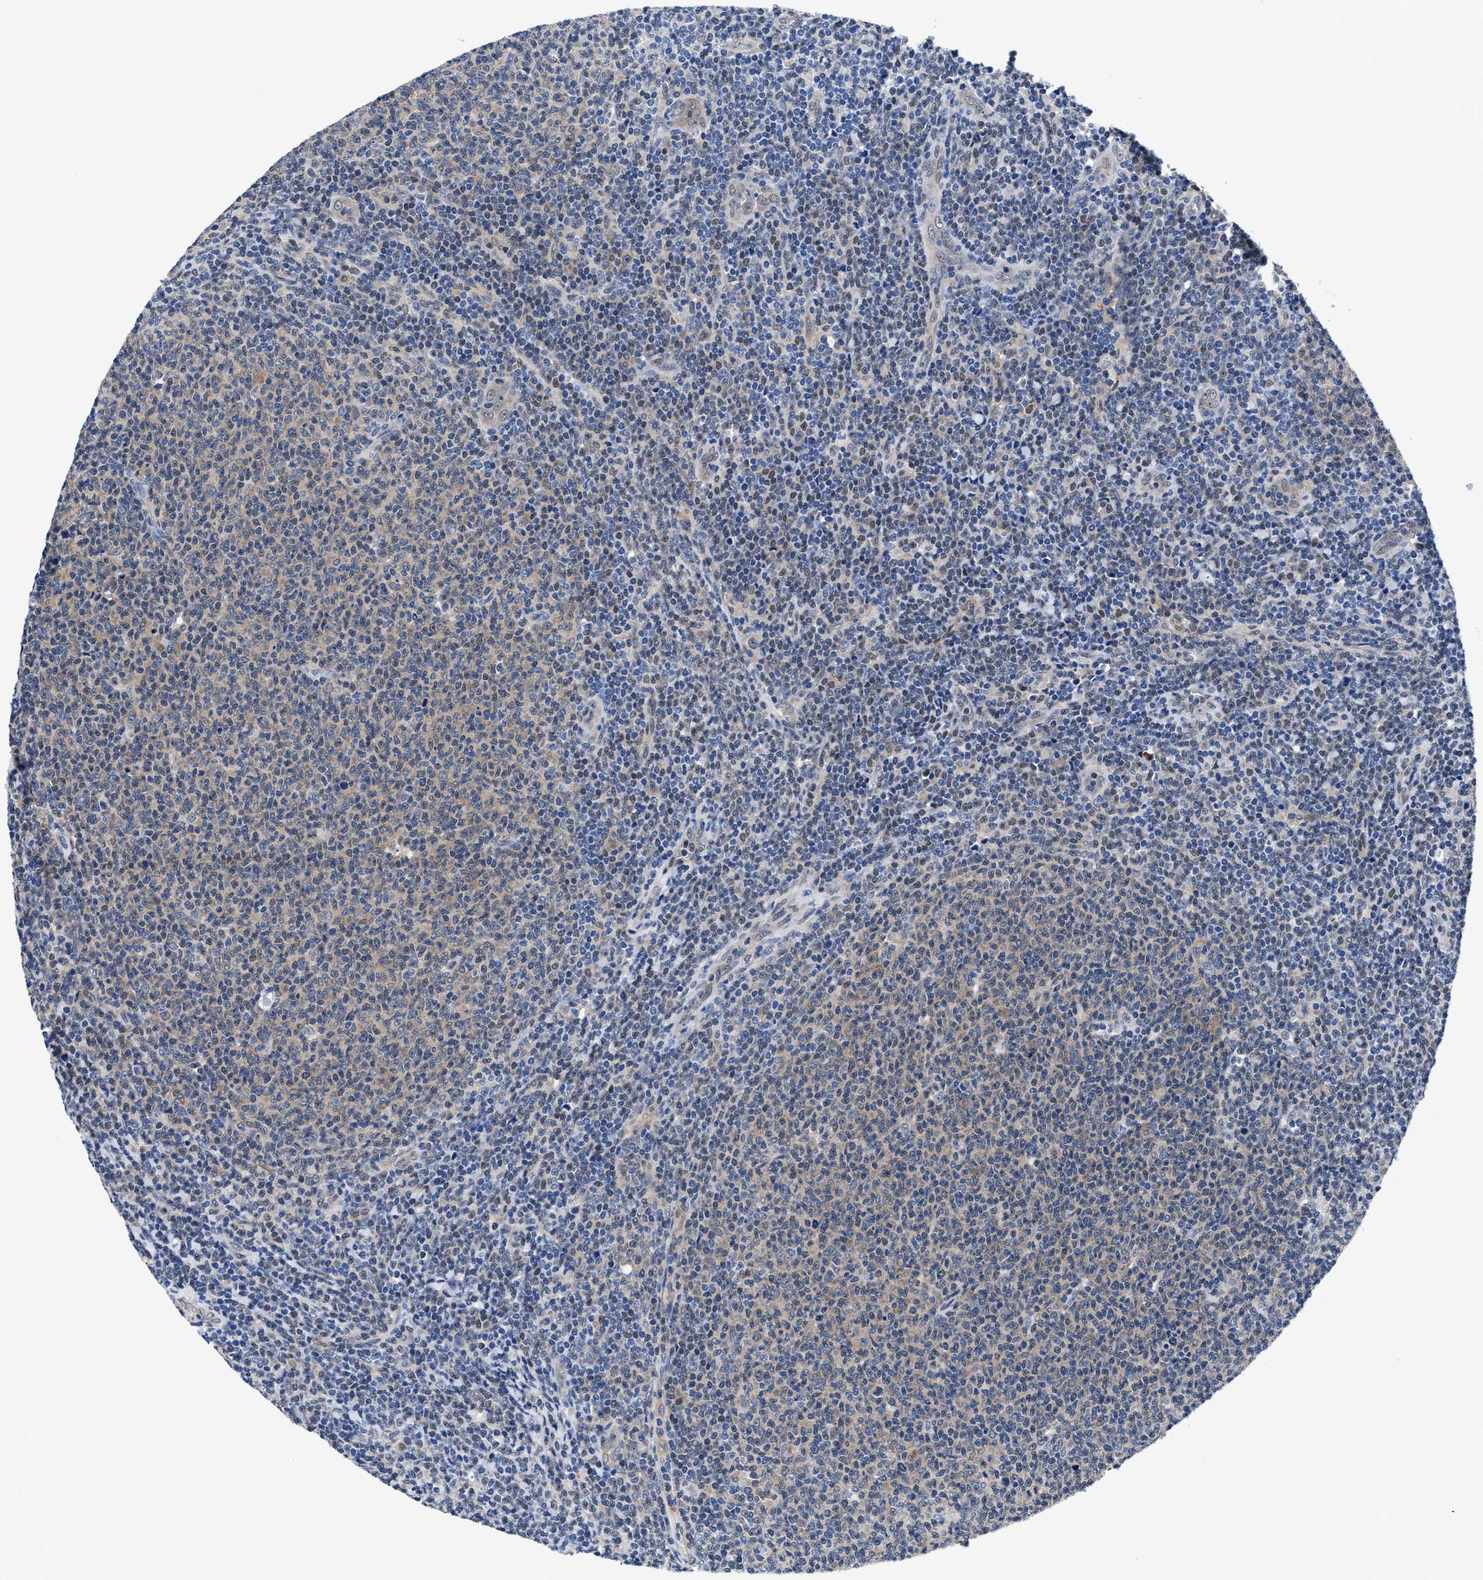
{"staining": {"intensity": "weak", "quantity": "25%-75%", "location": "cytoplasmic/membranous"}, "tissue": "lymphoma", "cell_type": "Tumor cells", "image_type": "cancer", "snomed": [{"axis": "morphology", "description": "Malignant lymphoma, non-Hodgkin's type, Low grade"}, {"axis": "topography", "description": "Lymph node"}], "caption": "Lymphoma stained with DAB (3,3'-diaminobenzidine) immunohistochemistry (IHC) exhibits low levels of weak cytoplasmic/membranous expression in approximately 25%-75% of tumor cells.", "gene": "ACLY", "patient": {"sex": "male", "age": 66}}